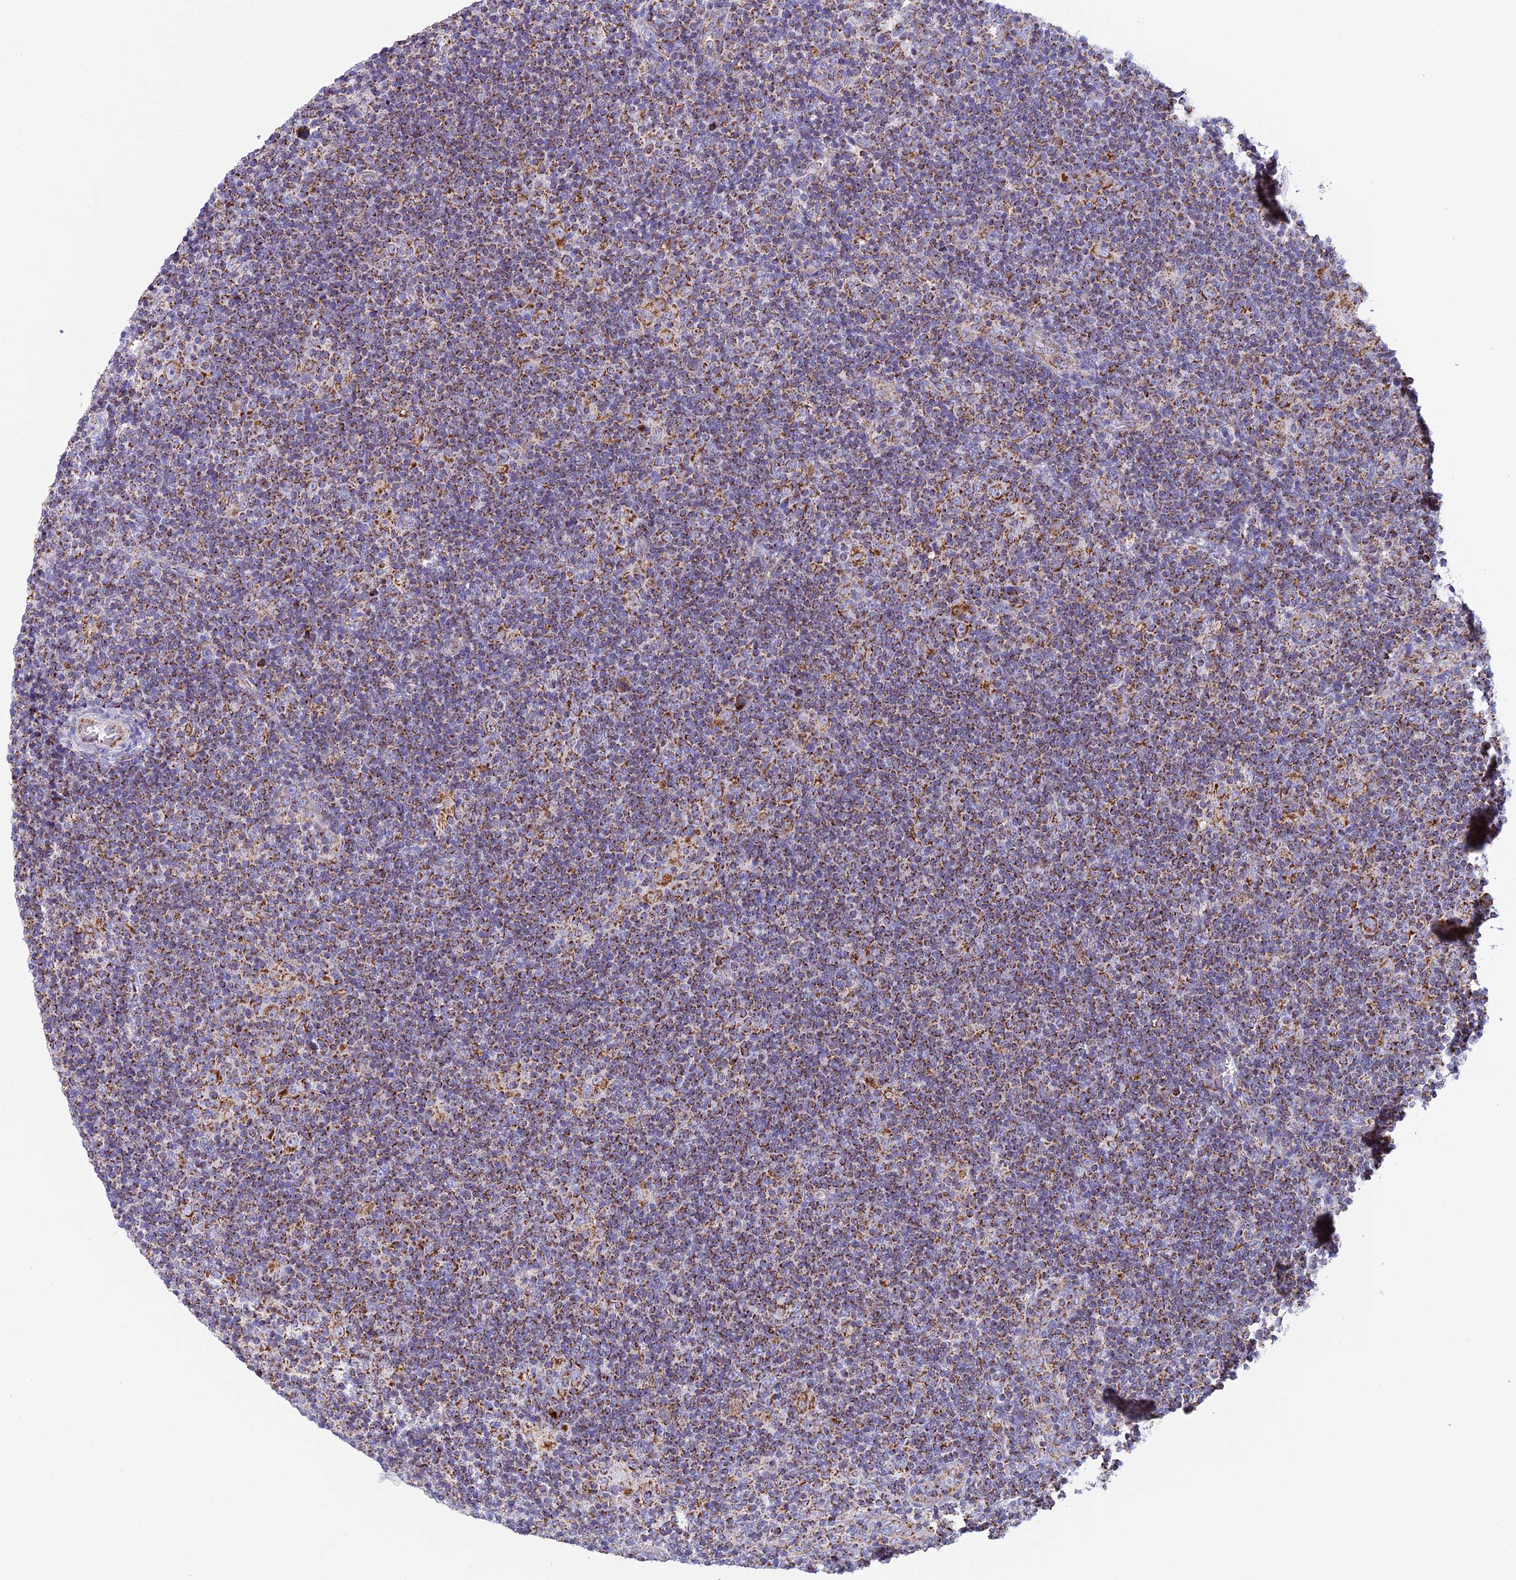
{"staining": {"intensity": "moderate", "quantity": ">75%", "location": "cytoplasmic/membranous"}, "tissue": "lymphoma", "cell_type": "Tumor cells", "image_type": "cancer", "snomed": [{"axis": "morphology", "description": "Hodgkin's disease, NOS"}, {"axis": "topography", "description": "Lymph node"}], "caption": "This photomicrograph exhibits IHC staining of lymphoma, with medium moderate cytoplasmic/membranous staining in approximately >75% of tumor cells.", "gene": "KCNG1", "patient": {"sex": "female", "age": 57}}